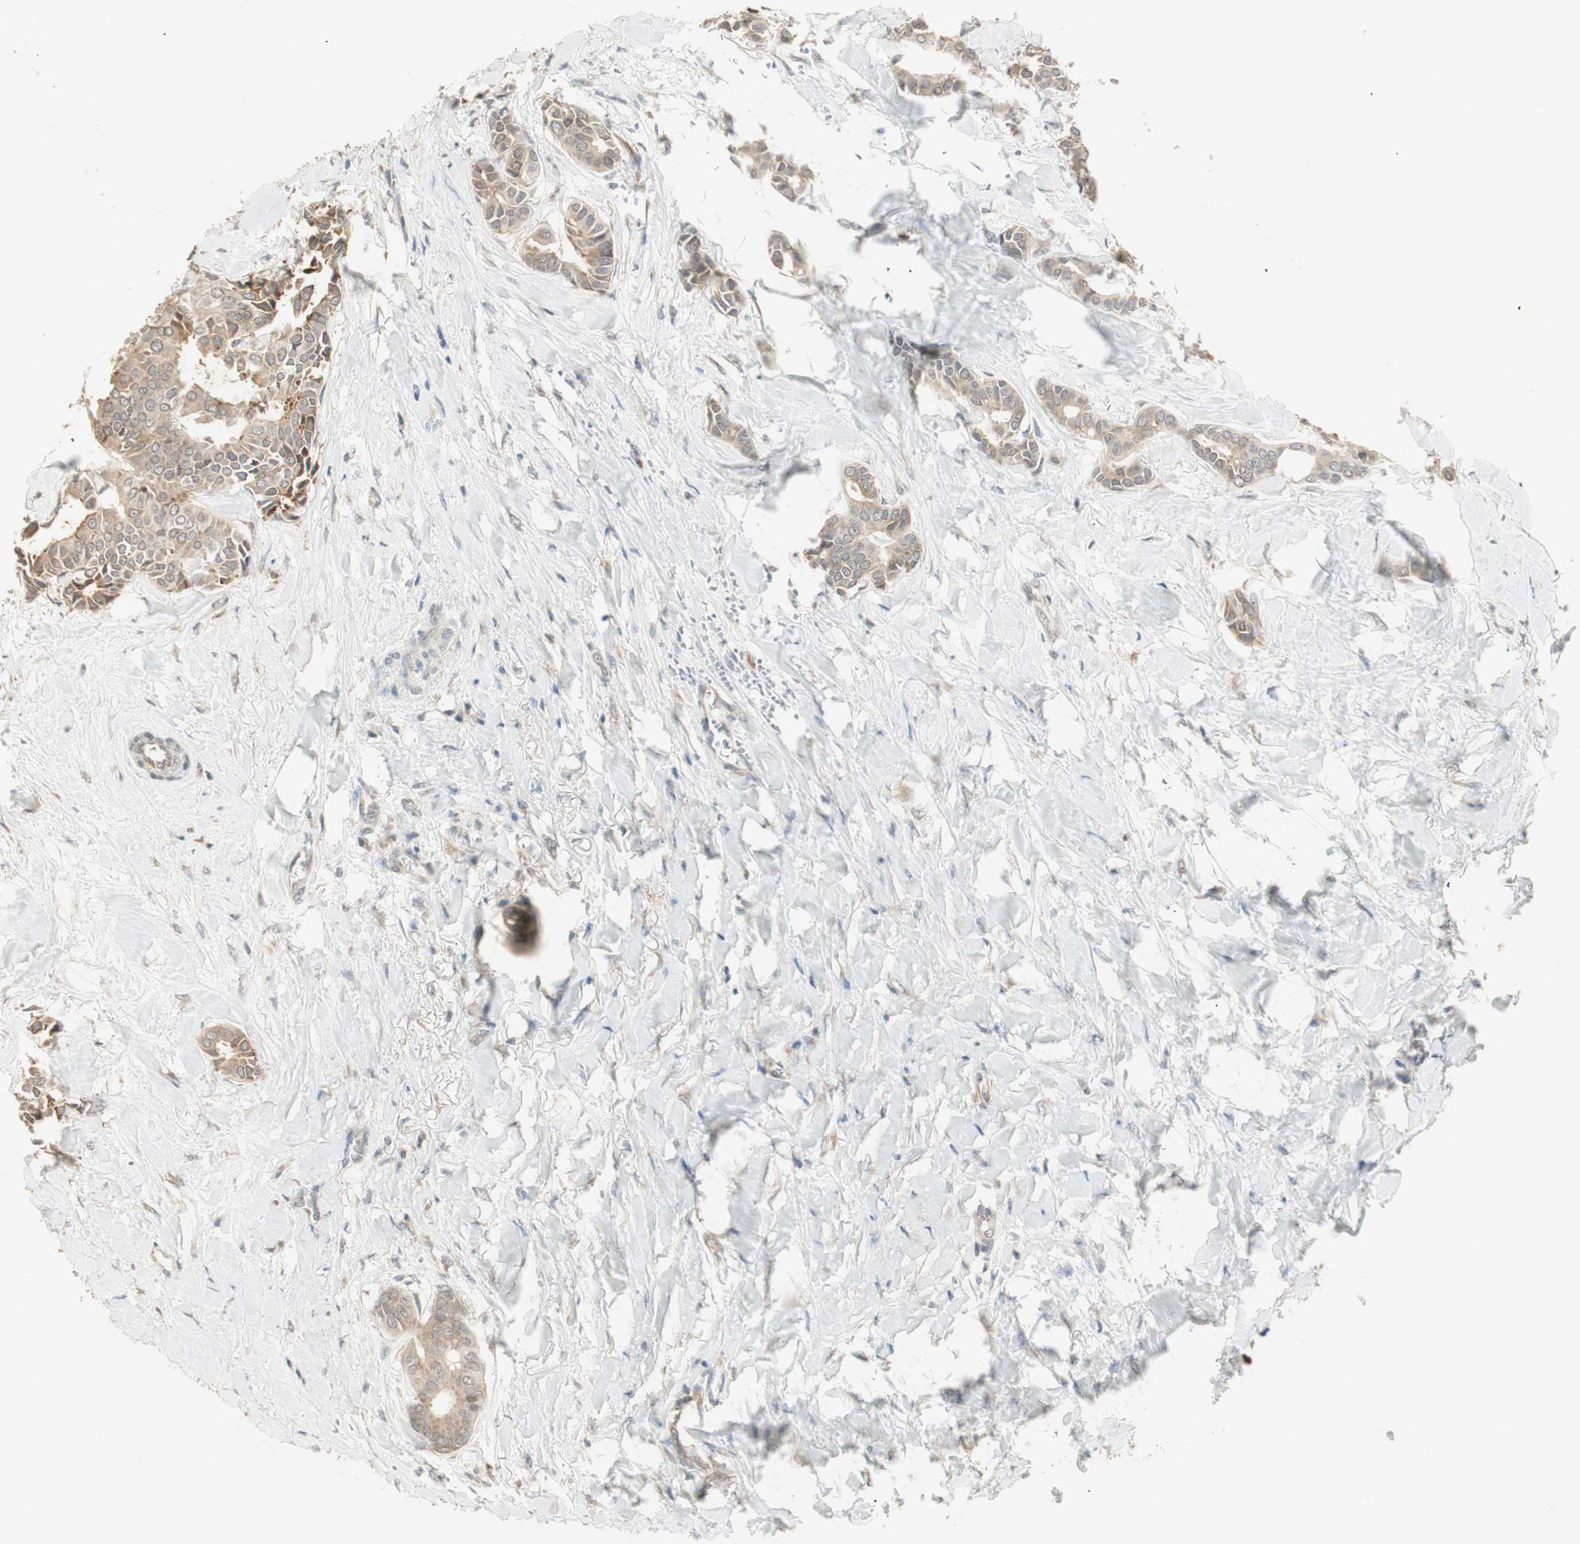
{"staining": {"intensity": "moderate", "quantity": ">75%", "location": "cytoplasmic/membranous"}, "tissue": "head and neck cancer", "cell_type": "Tumor cells", "image_type": "cancer", "snomed": [{"axis": "morphology", "description": "Adenocarcinoma, NOS"}, {"axis": "topography", "description": "Salivary gland"}, {"axis": "topography", "description": "Head-Neck"}], "caption": "The image demonstrates immunohistochemical staining of head and neck cancer. There is moderate cytoplasmic/membranous expression is seen in approximately >75% of tumor cells.", "gene": "TASOR", "patient": {"sex": "female", "age": 59}}